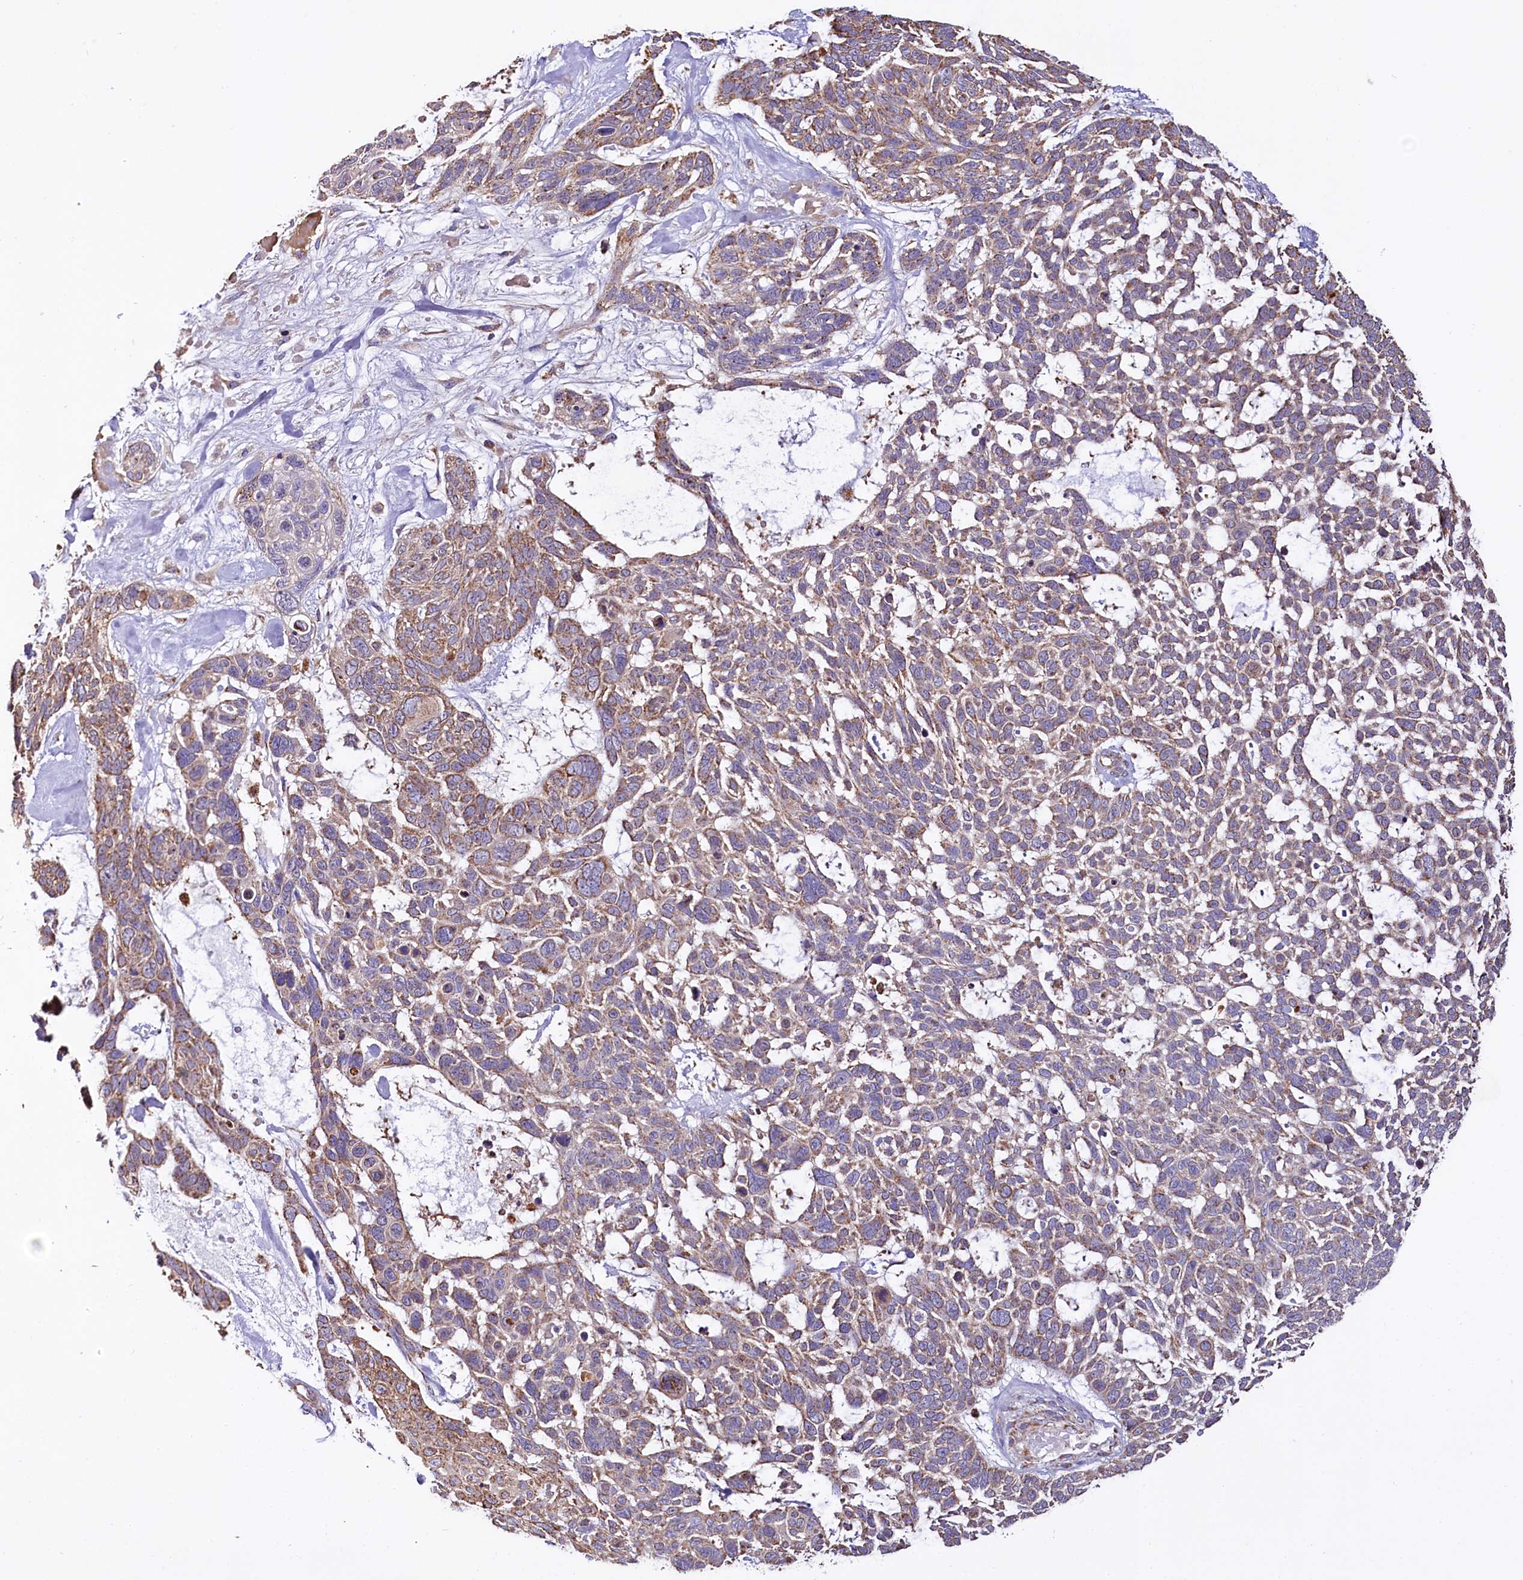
{"staining": {"intensity": "moderate", "quantity": "<25%", "location": "cytoplasmic/membranous"}, "tissue": "skin cancer", "cell_type": "Tumor cells", "image_type": "cancer", "snomed": [{"axis": "morphology", "description": "Basal cell carcinoma"}, {"axis": "topography", "description": "Skin"}], "caption": "Protein analysis of basal cell carcinoma (skin) tissue demonstrates moderate cytoplasmic/membranous staining in about <25% of tumor cells. (DAB (3,3'-diaminobenzidine) IHC, brown staining for protein, blue staining for nuclei).", "gene": "NUDT15", "patient": {"sex": "male", "age": 88}}